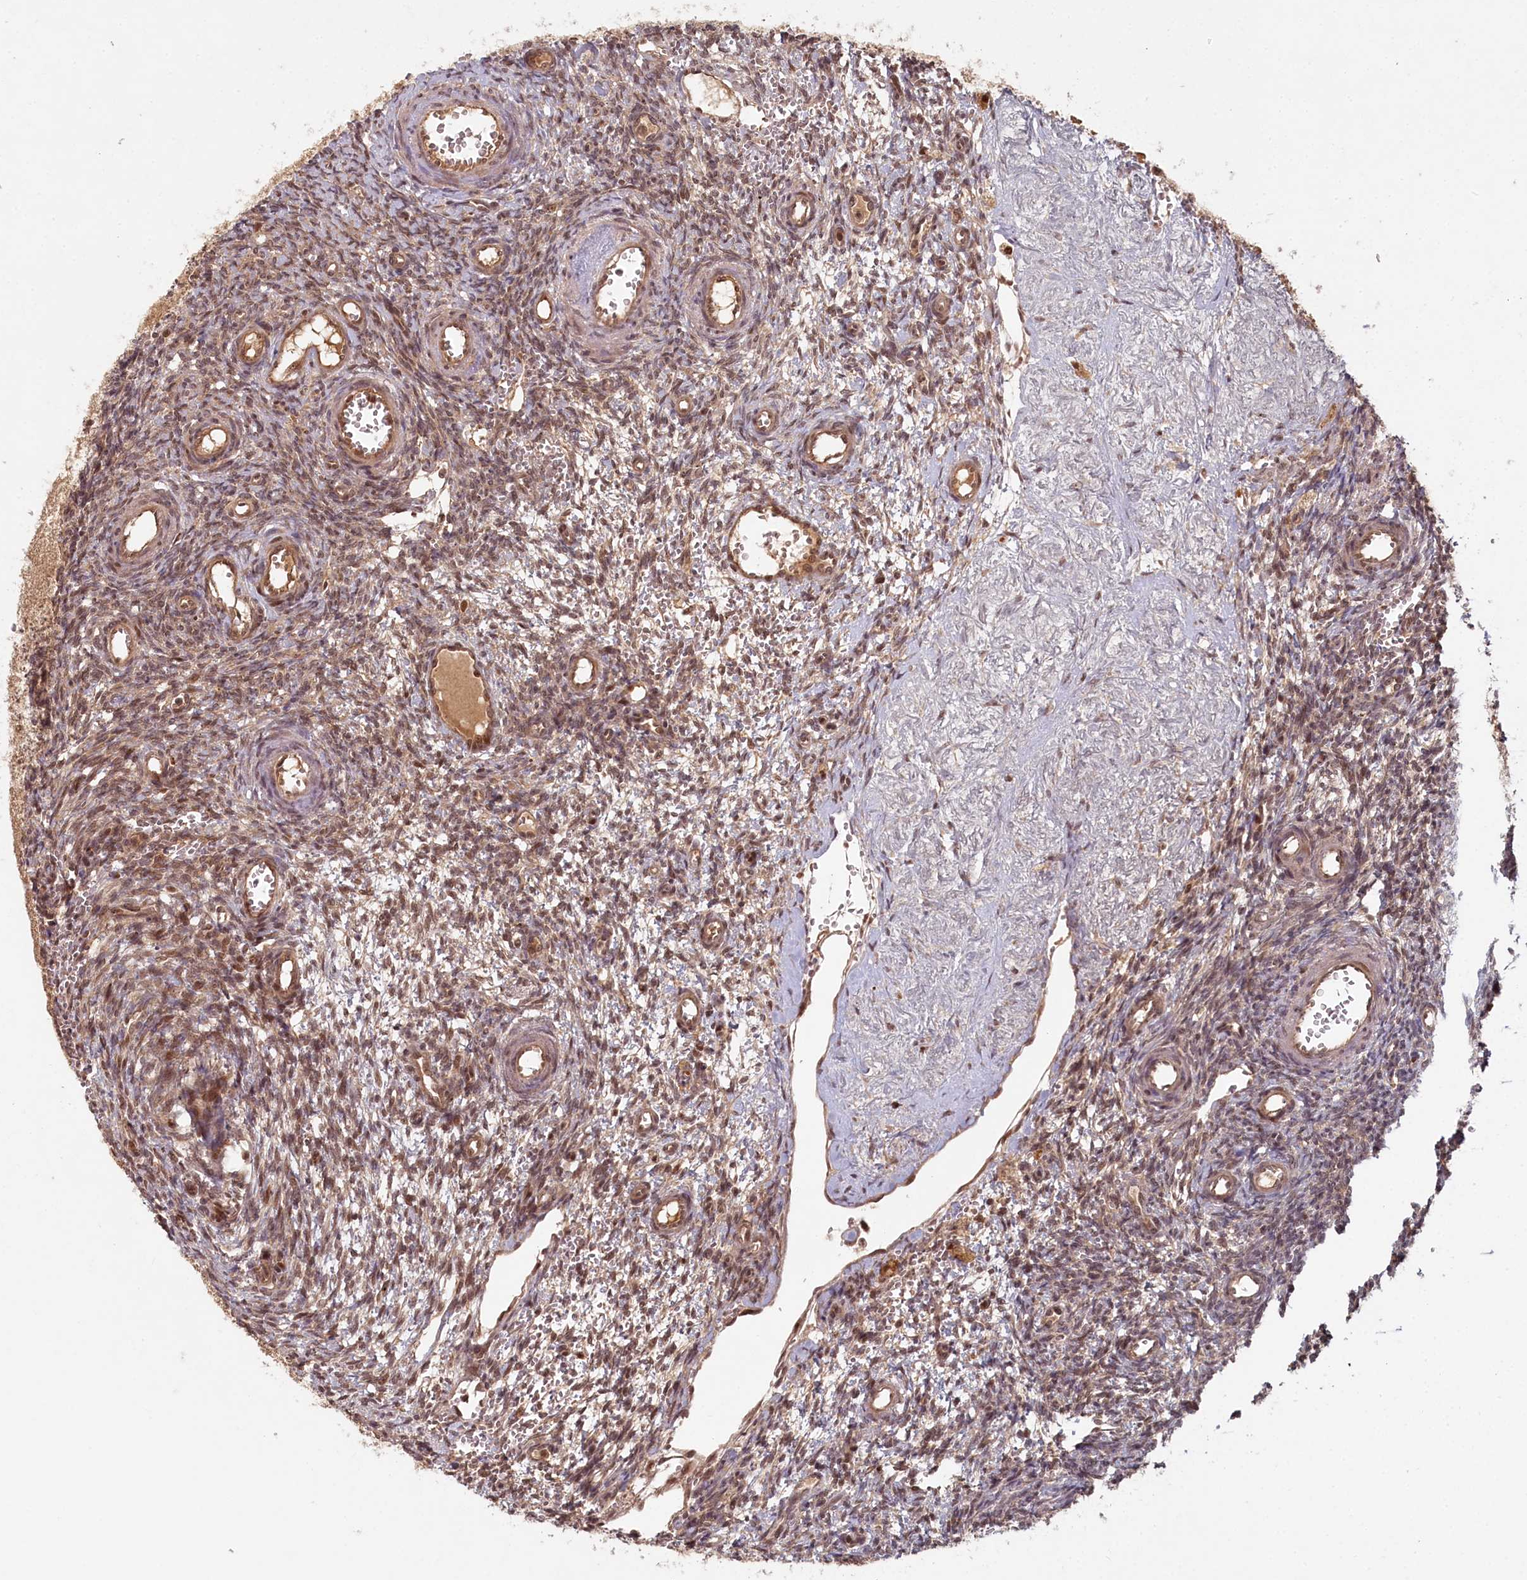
{"staining": {"intensity": "moderate", "quantity": "25%-75%", "location": "nuclear"}, "tissue": "ovary", "cell_type": "Ovarian stroma cells", "image_type": "normal", "snomed": [{"axis": "morphology", "description": "Normal tissue, NOS"}, {"axis": "topography", "description": "Ovary"}], "caption": "Immunohistochemistry of normal human ovary demonstrates medium levels of moderate nuclear positivity in approximately 25%-75% of ovarian stroma cells.", "gene": "WAPL", "patient": {"sex": "female", "age": 39}}